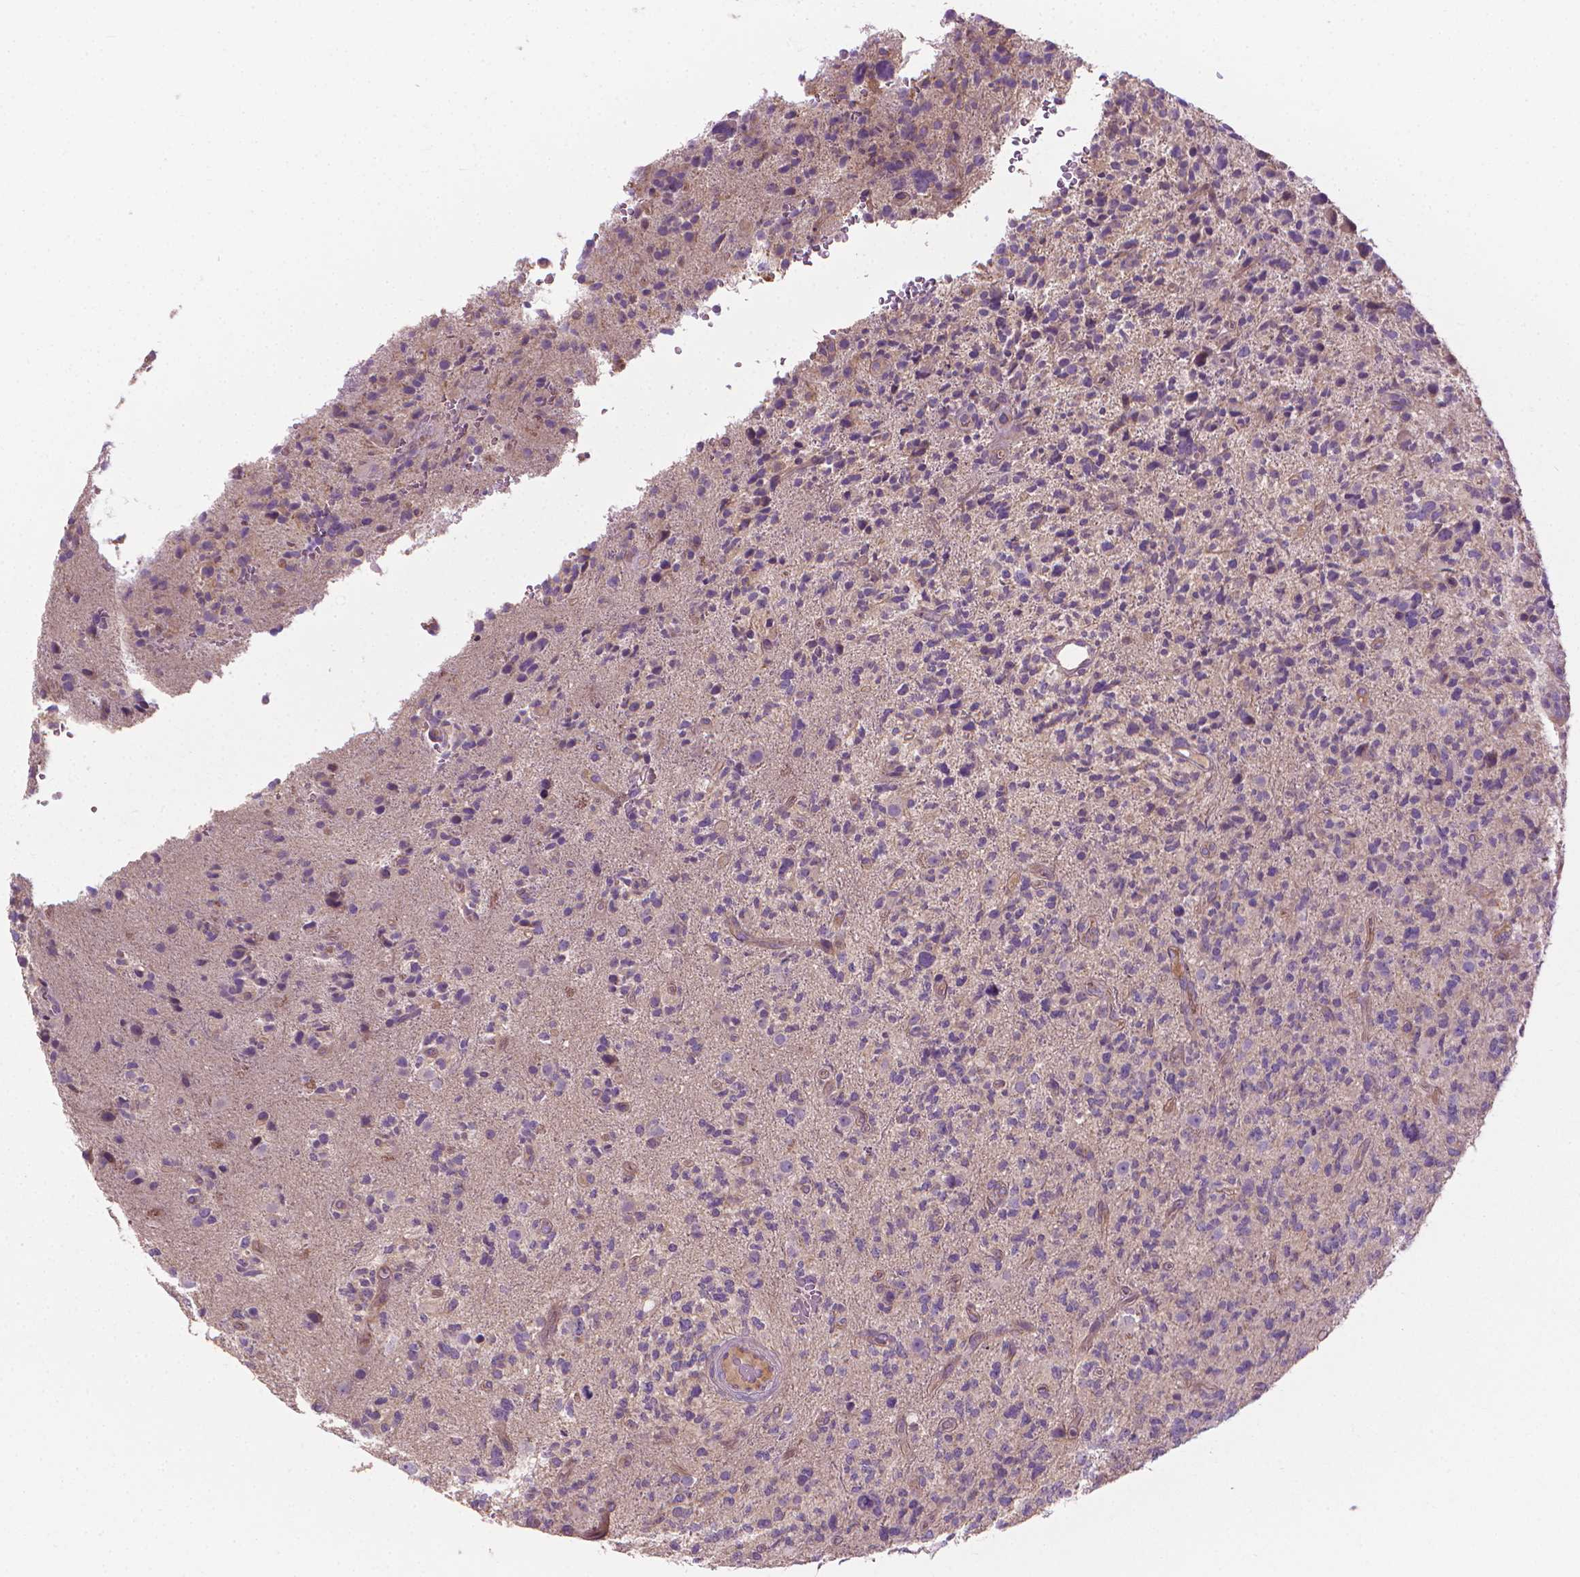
{"staining": {"intensity": "negative", "quantity": "none", "location": "none"}, "tissue": "glioma", "cell_type": "Tumor cells", "image_type": "cancer", "snomed": [{"axis": "morphology", "description": "Glioma, malignant, High grade"}, {"axis": "topography", "description": "Brain"}], "caption": "Malignant glioma (high-grade) stained for a protein using immunohistochemistry (IHC) exhibits no expression tumor cells.", "gene": "RIIAD1", "patient": {"sex": "female", "age": 71}}